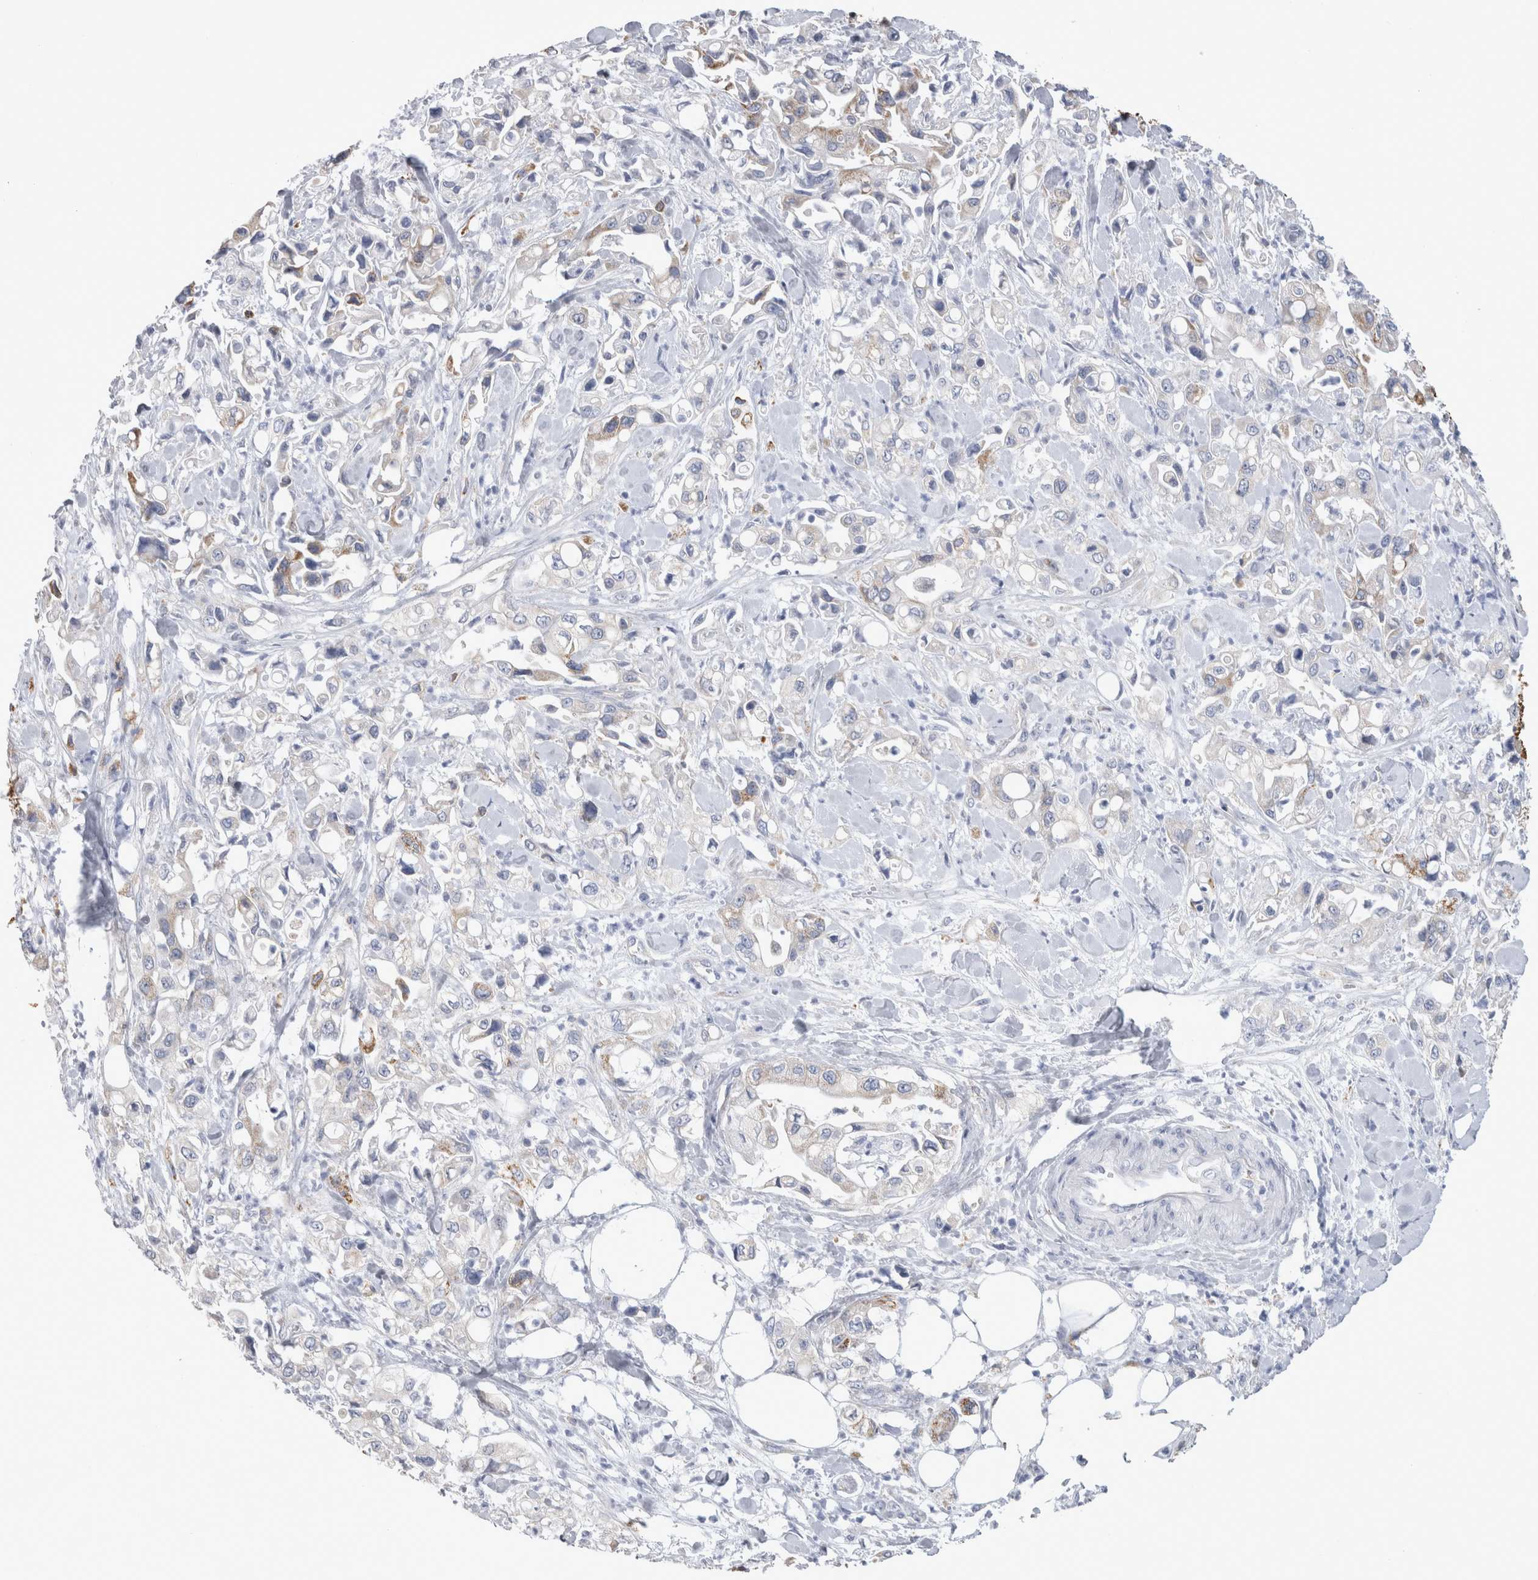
{"staining": {"intensity": "weak", "quantity": "25%-75%", "location": "cytoplasmic/membranous"}, "tissue": "pancreatic cancer", "cell_type": "Tumor cells", "image_type": "cancer", "snomed": [{"axis": "morphology", "description": "Adenocarcinoma, NOS"}, {"axis": "topography", "description": "Pancreas"}], "caption": "Immunohistochemical staining of pancreatic cancer (adenocarcinoma) shows low levels of weak cytoplasmic/membranous expression in approximately 25%-75% of tumor cells.", "gene": "GATM", "patient": {"sex": "male", "age": 70}}